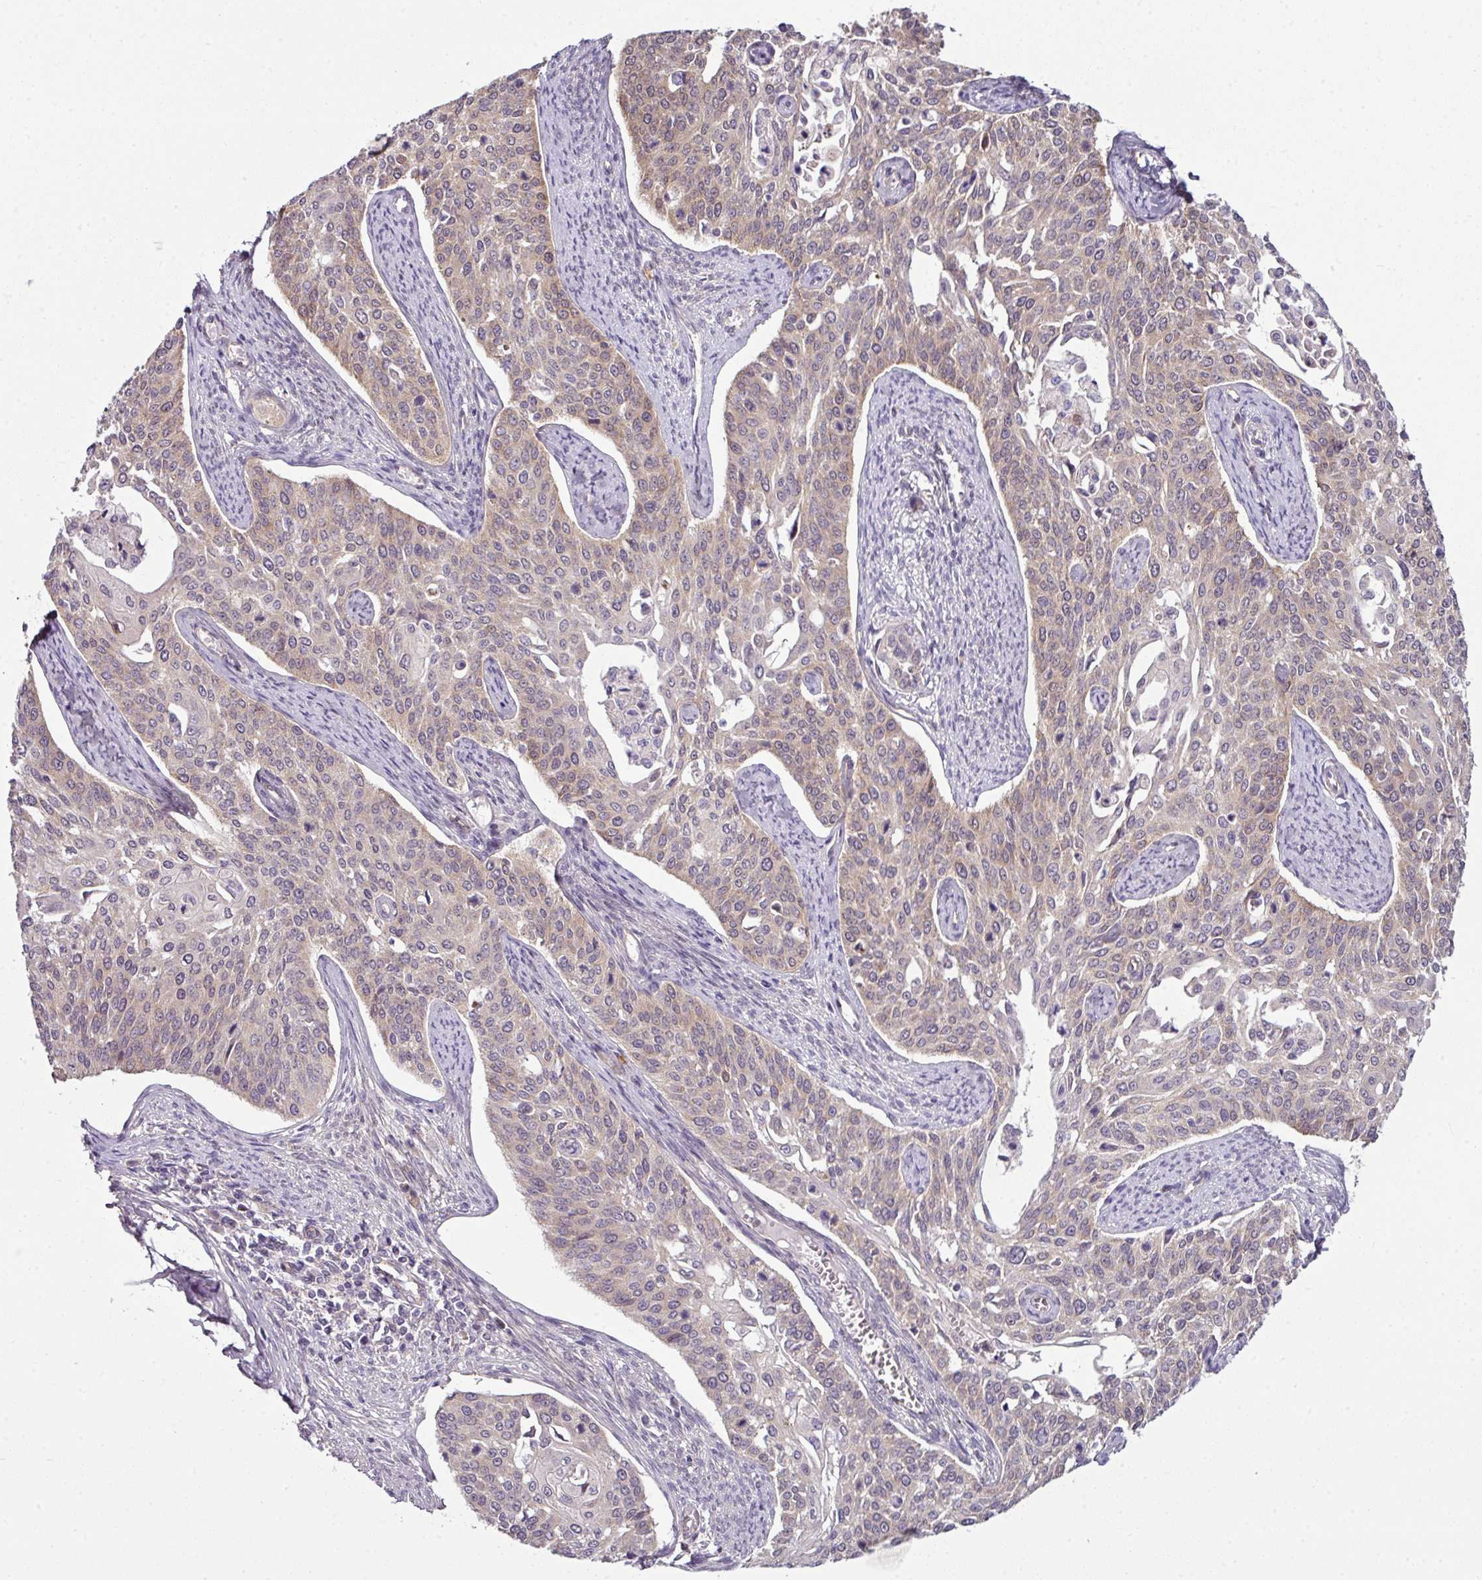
{"staining": {"intensity": "weak", "quantity": ">75%", "location": "cytoplasmic/membranous"}, "tissue": "cervical cancer", "cell_type": "Tumor cells", "image_type": "cancer", "snomed": [{"axis": "morphology", "description": "Squamous cell carcinoma, NOS"}, {"axis": "topography", "description": "Cervix"}], "caption": "Squamous cell carcinoma (cervical) tissue demonstrates weak cytoplasmic/membranous expression in about >75% of tumor cells (DAB (3,3'-diaminobenzidine) IHC with brightfield microscopy, high magnification).", "gene": "DERPC", "patient": {"sex": "female", "age": 44}}